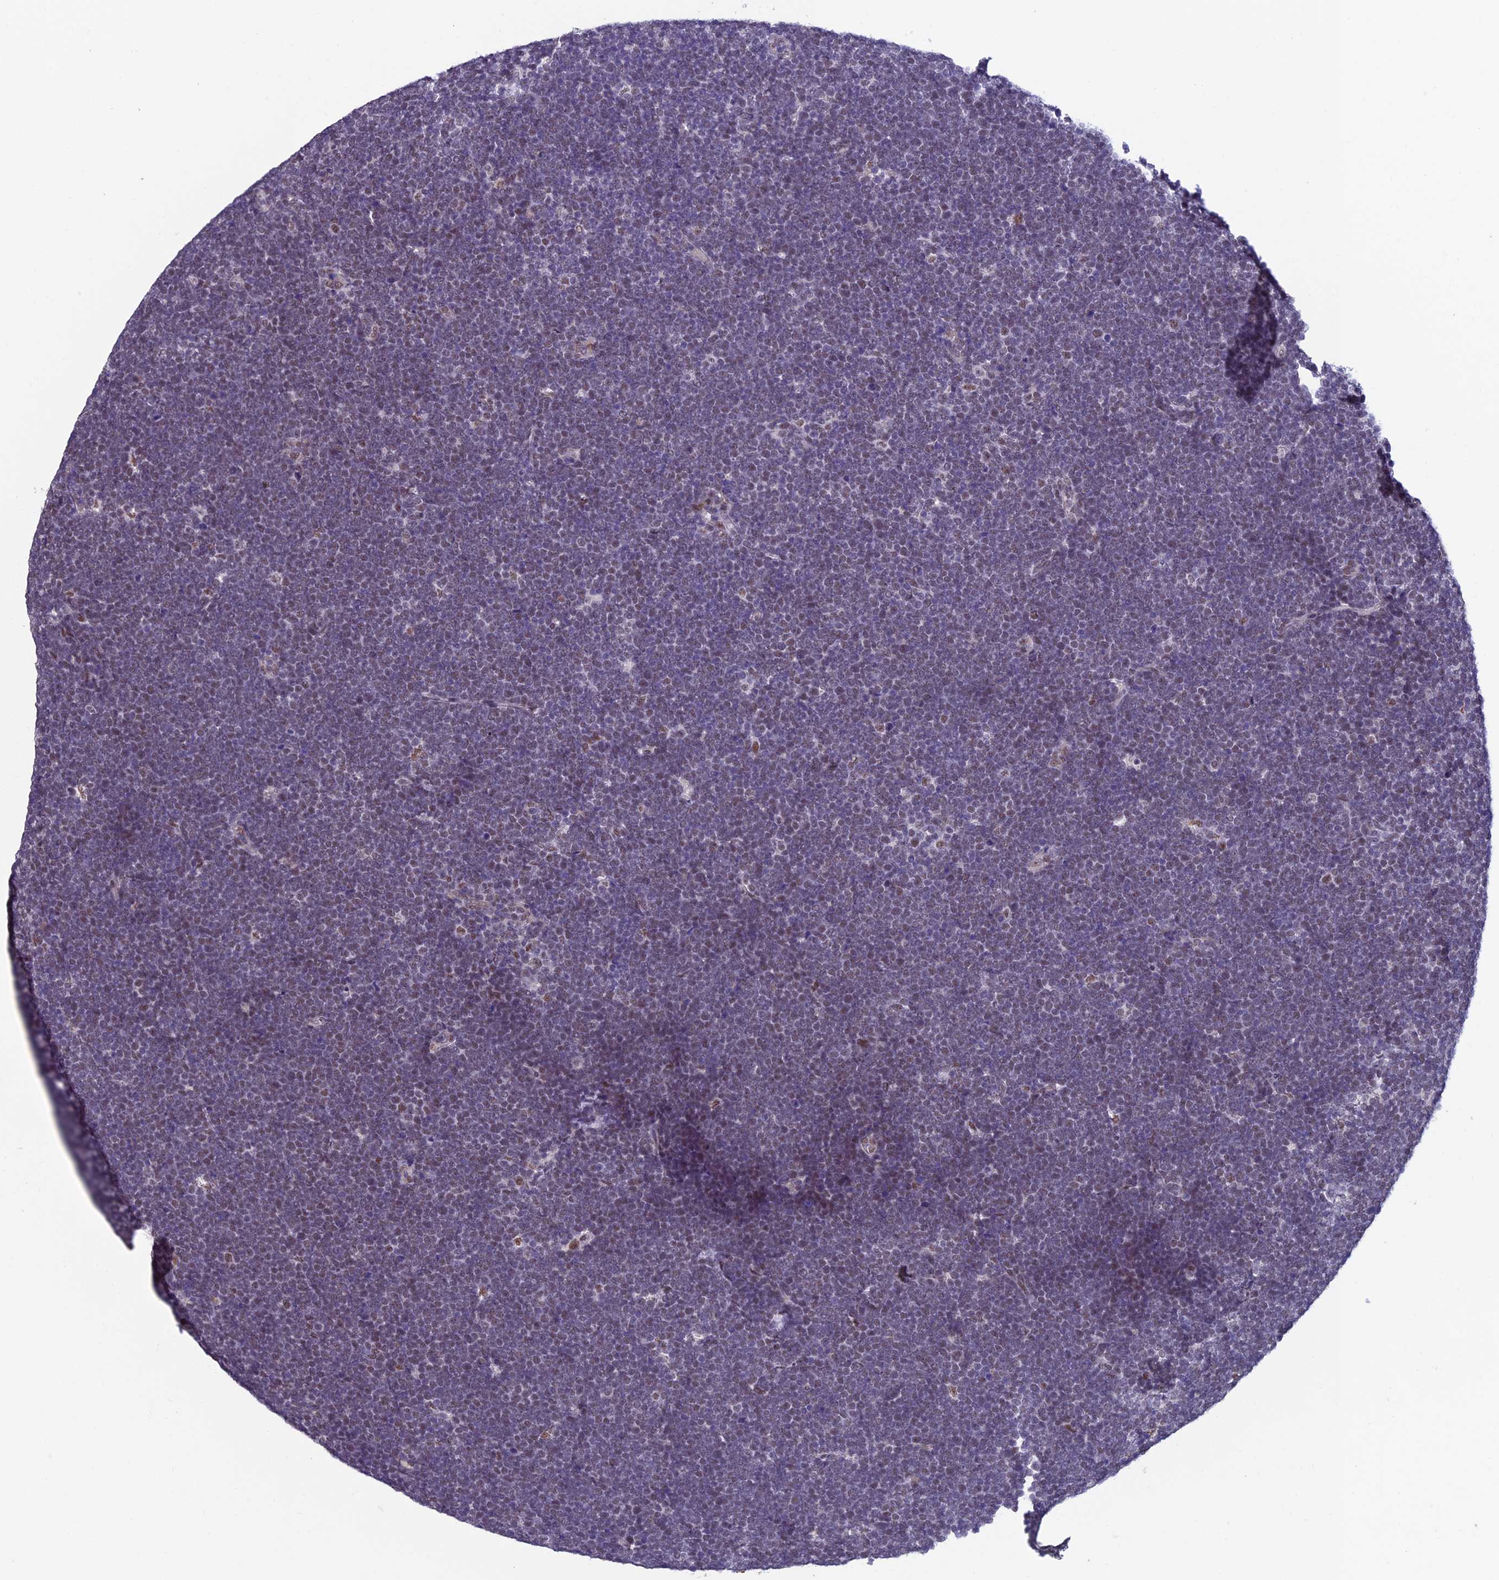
{"staining": {"intensity": "weak", "quantity": "25%-75%", "location": "nuclear"}, "tissue": "lymphoma", "cell_type": "Tumor cells", "image_type": "cancer", "snomed": [{"axis": "morphology", "description": "Malignant lymphoma, non-Hodgkin's type, High grade"}, {"axis": "topography", "description": "Lymph node"}], "caption": "Immunohistochemical staining of lymphoma displays weak nuclear protein expression in approximately 25%-75% of tumor cells. The protein is stained brown, and the nuclei are stained in blue (DAB IHC with brightfield microscopy, high magnification).", "gene": "RNF40", "patient": {"sex": "male", "age": 13}}